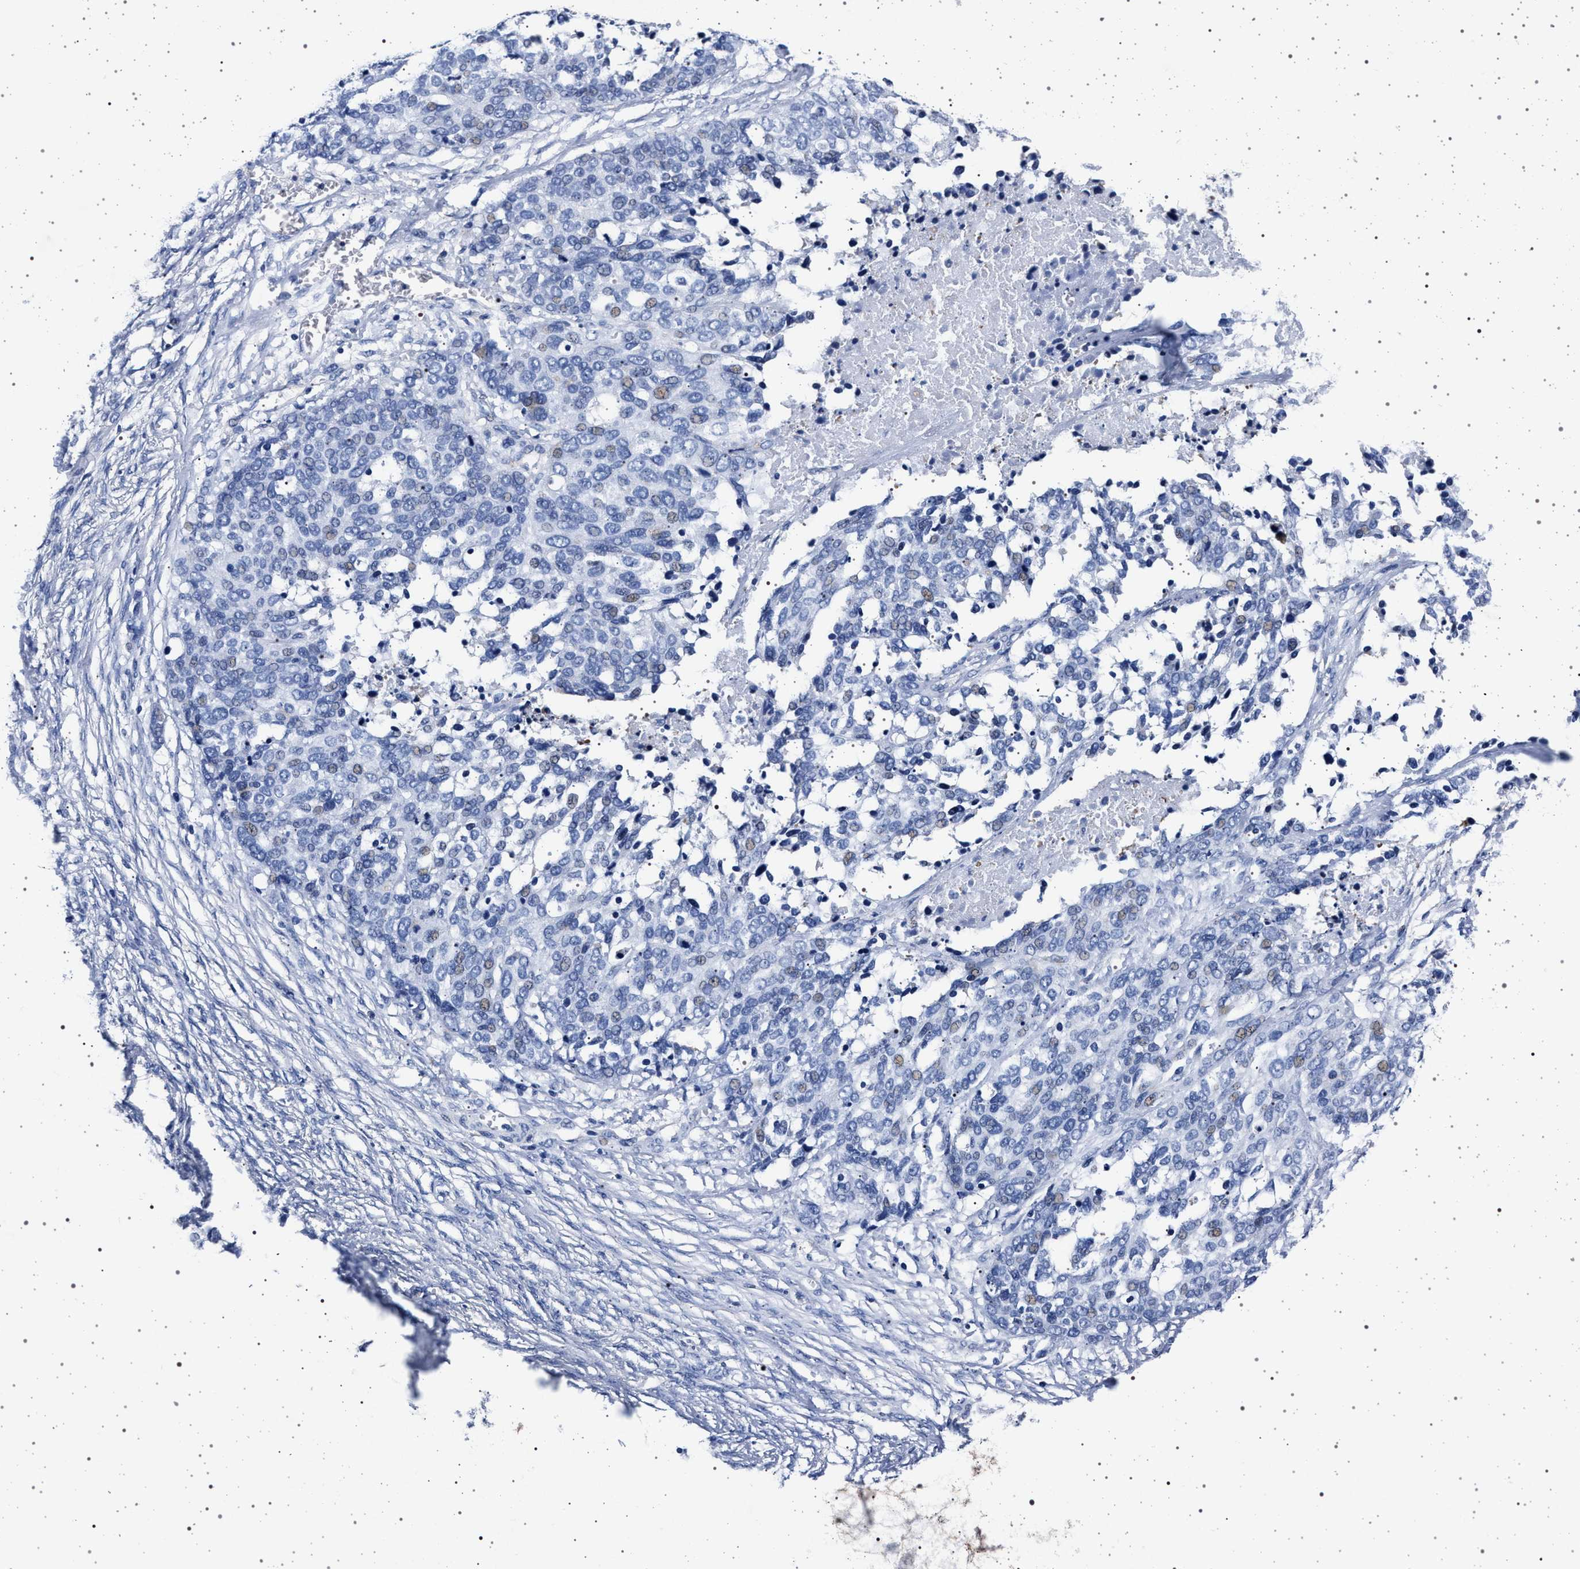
{"staining": {"intensity": "negative", "quantity": "none", "location": "none"}, "tissue": "ovarian cancer", "cell_type": "Tumor cells", "image_type": "cancer", "snomed": [{"axis": "morphology", "description": "Cystadenocarcinoma, serous, NOS"}, {"axis": "topography", "description": "Ovary"}], "caption": "A high-resolution histopathology image shows immunohistochemistry (IHC) staining of ovarian cancer, which exhibits no significant staining in tumor cells.", "gene": "SLC9A1", "patient": {"sex": "female", "age": 44}}